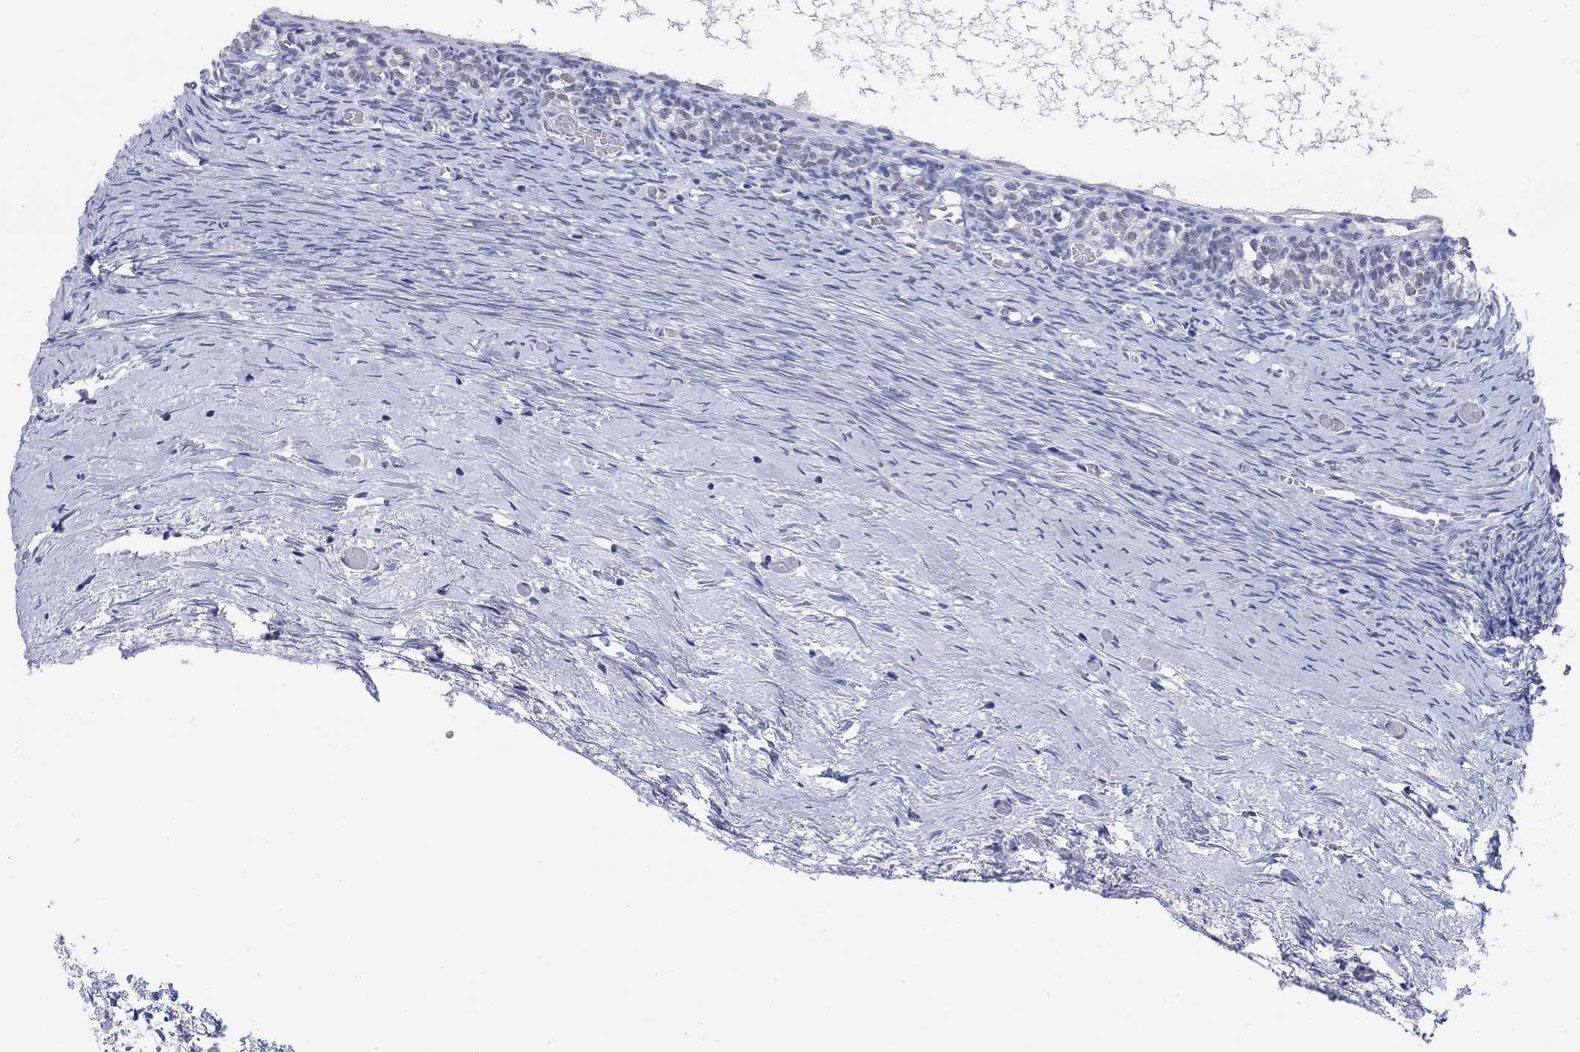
{"staining": {"intensity": "negative", "quantity": "none", "location": "none"}, "tissue": "ovary", "cell_type": "Follicle cells", "image_type": "normal", "snomed": [{"axis": "morphology", "description": "Normal tissue, NOS"}, {"axis": "topography", "description": "Ovary"}], "caption": "The photomicrograph exhibits no significant staining in follicle cells of ovary.", "gene": "ANKS1B", "patient": {"sex": "female", "age": 39}}